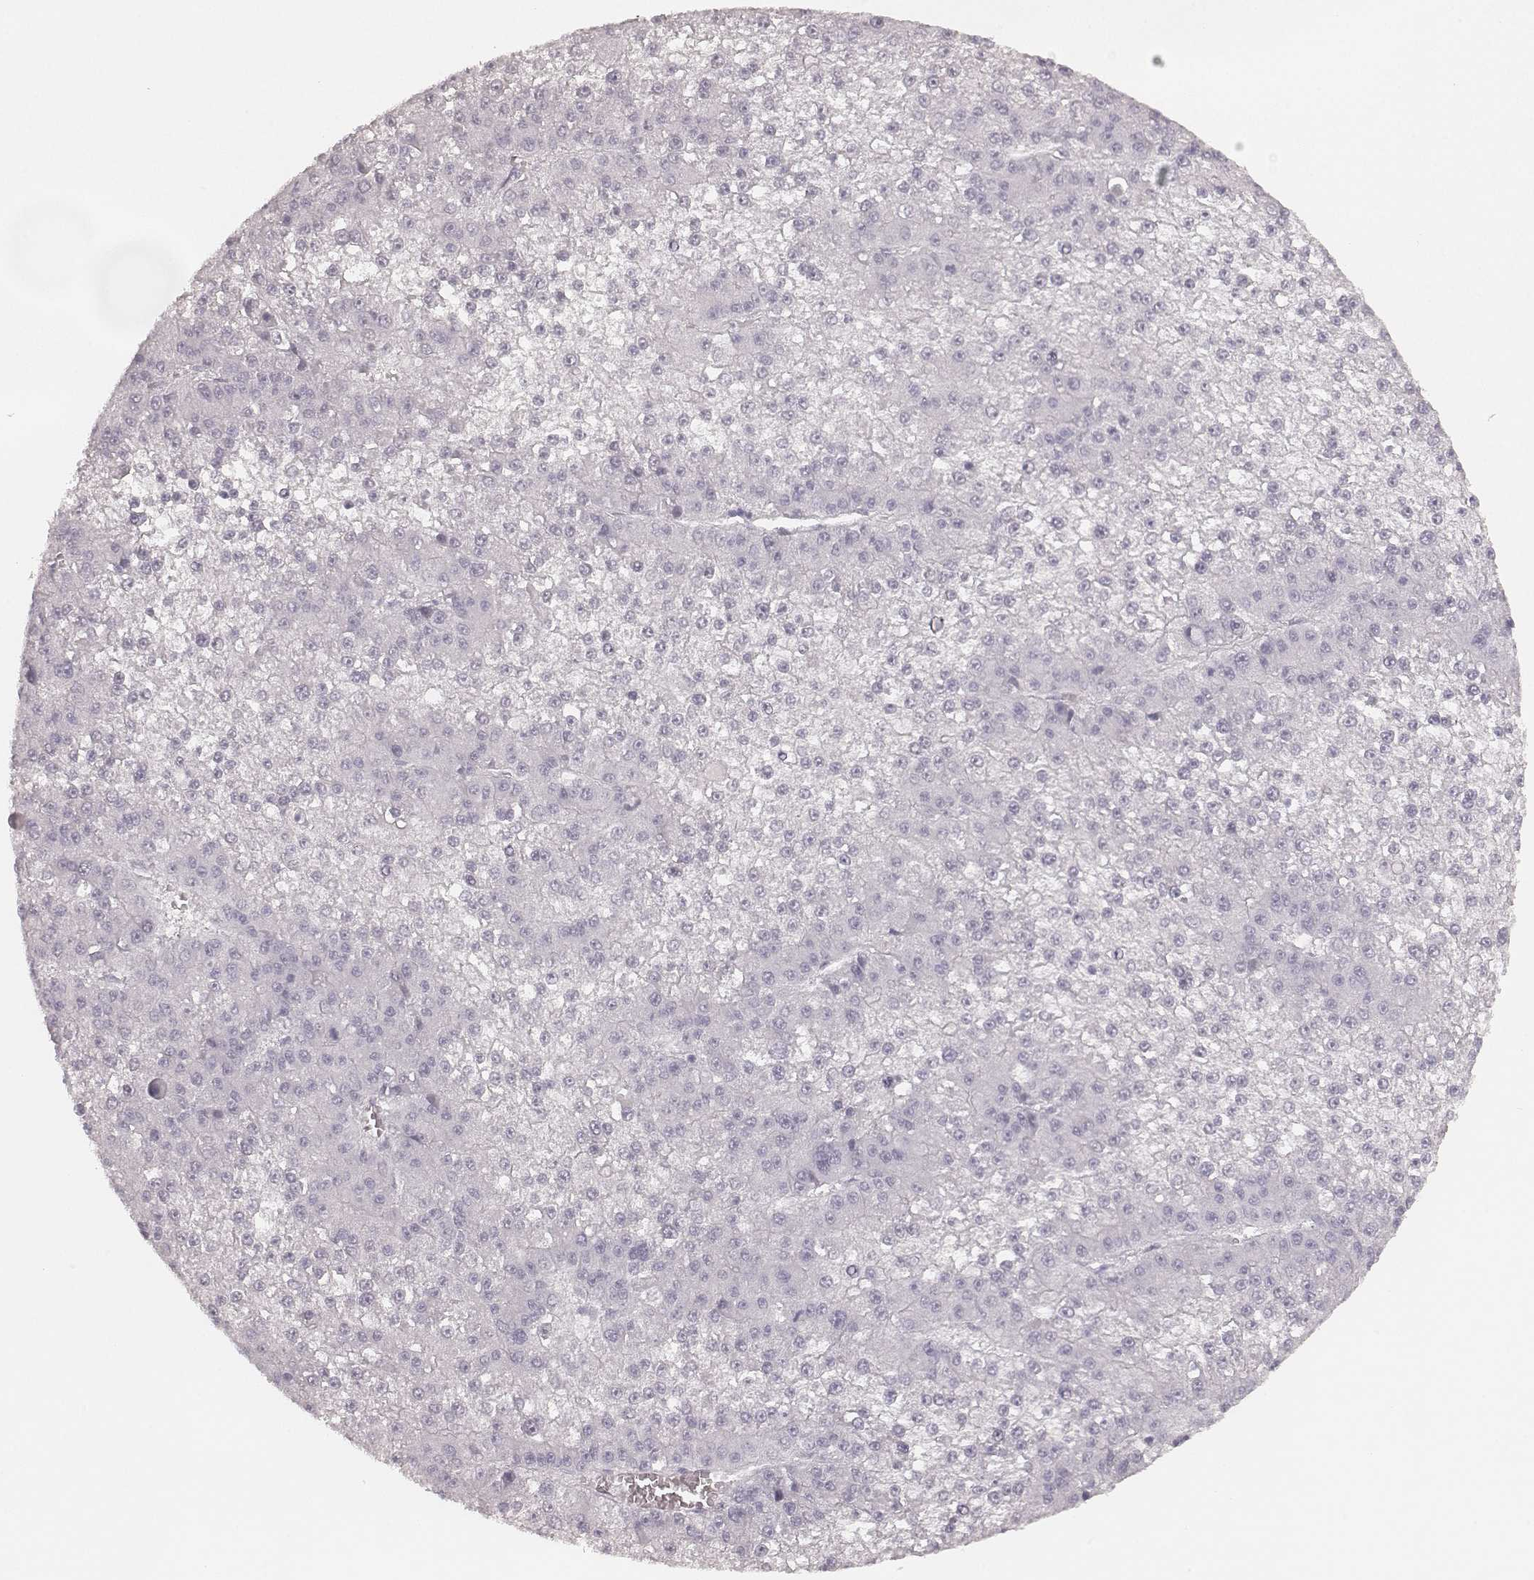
{"staining": {"intensity": "negative", "quantity": "none", "location": "none"}, "tissue": "liver cancer", "cell_type": "Tumor cells", "image_type": "cancer", "snomed": [{"axis": "morphology", "description": "Carcinoma, Hepatocellular, NOS"}, {"axis": "topography", "description": "Liver"}], "caption": "Tumor cells are negative for protein expression in human liver hepatocellular carcinoma. The staining is performed using DAB brown chromogen with nuclei counter-stained in using hematoxylin.", "gene": "KRT72", "patient": {"sex": "female", "age": 73}}